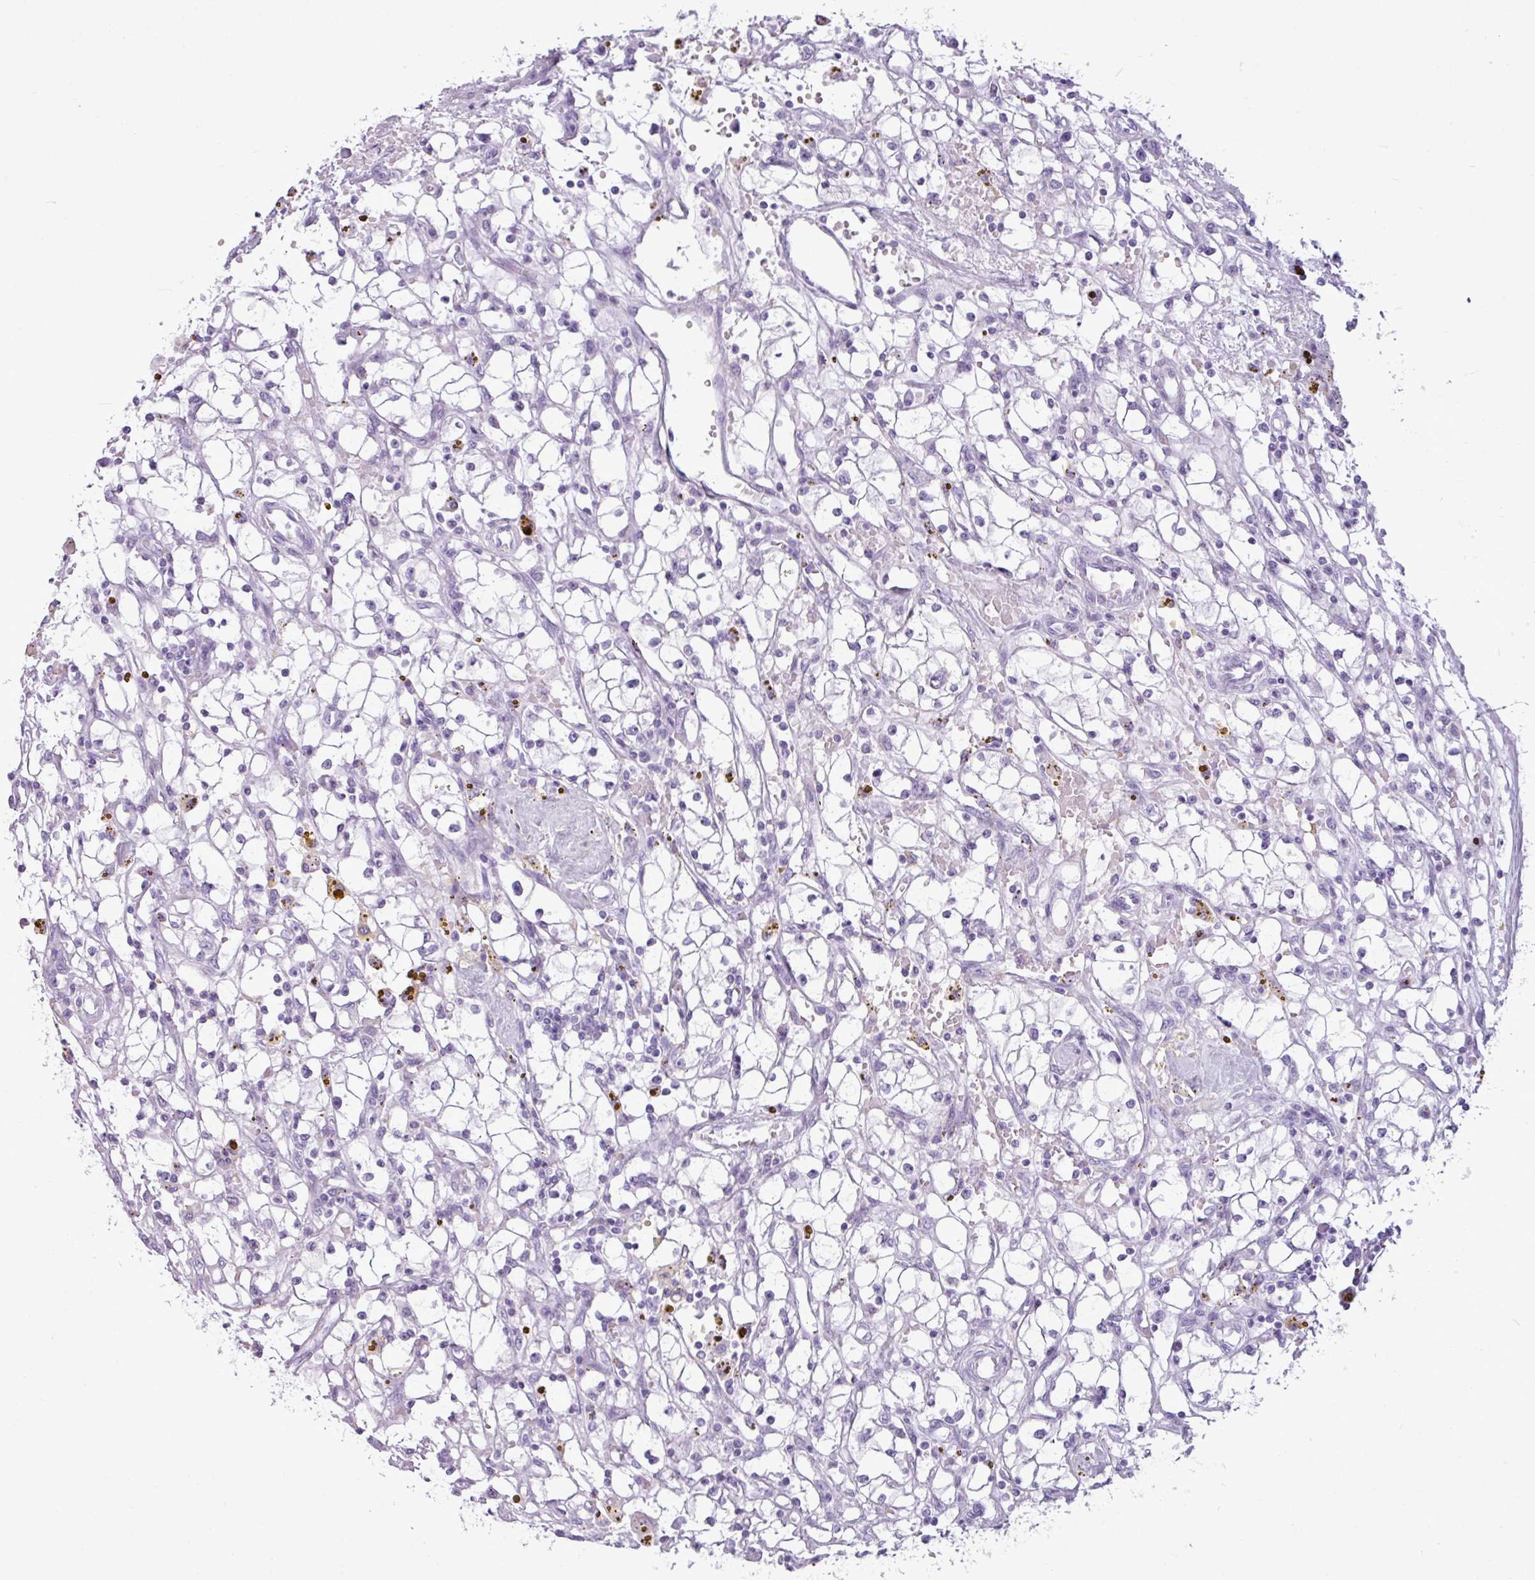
{"staining": {"intensity": "negative", "quantity": "none", "location": "none"}, "tissue": "renal cancer", "cell_type": "Tumor cells", "image_type": "cancer", "snomed": [{"axis": "morphology", "description": "Adenocarcinoma, NOS"}, {"axis": "topography", "description": "Kidney"}], "caption": "The micrograph reveals no significant staining in tumor cells of renal cancer.", "gene": "AMY1B", "patient": {"sex": "male", "age": 56}}